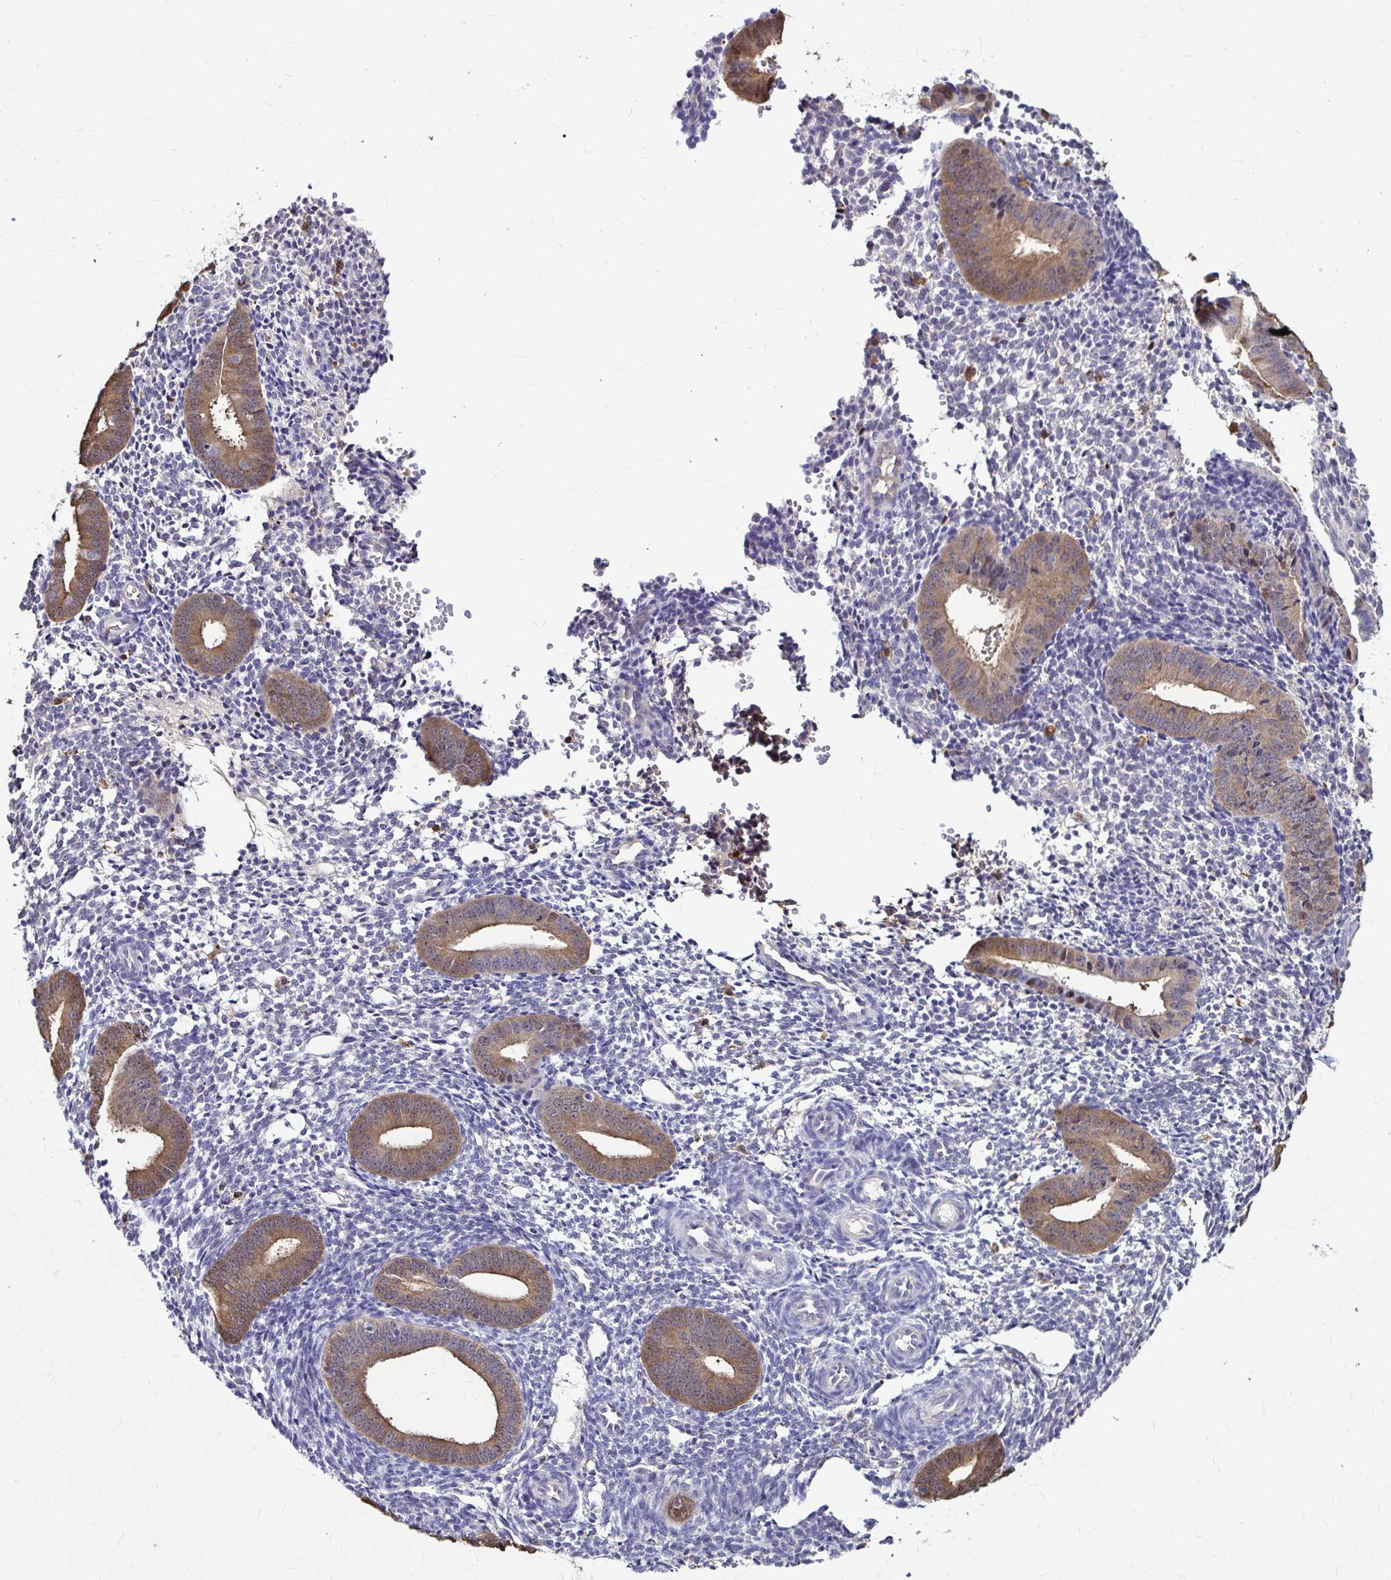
{"staining": {"intensity": "negative", "quantity": "none", "location": "none"}, "tissue": "endometrium", "cell_type": "Cells in endometrial stroma", "image_type": "normal", "snomed": [{"axis": "morphology", "description": "Normal tissue, NOS"}, {"axis": "topography", "description": "Endometrium"}], "caption": "This photomicrograph is of unremarkable endometrium stained with immunohistochemistry (IHC) to label a protein in brown with the nuclei are counter-stained blue. There is no positivity in cells in endometrial stroma.", "gene": "IDH1", "patient": {"sex": "female", "age": 40}}